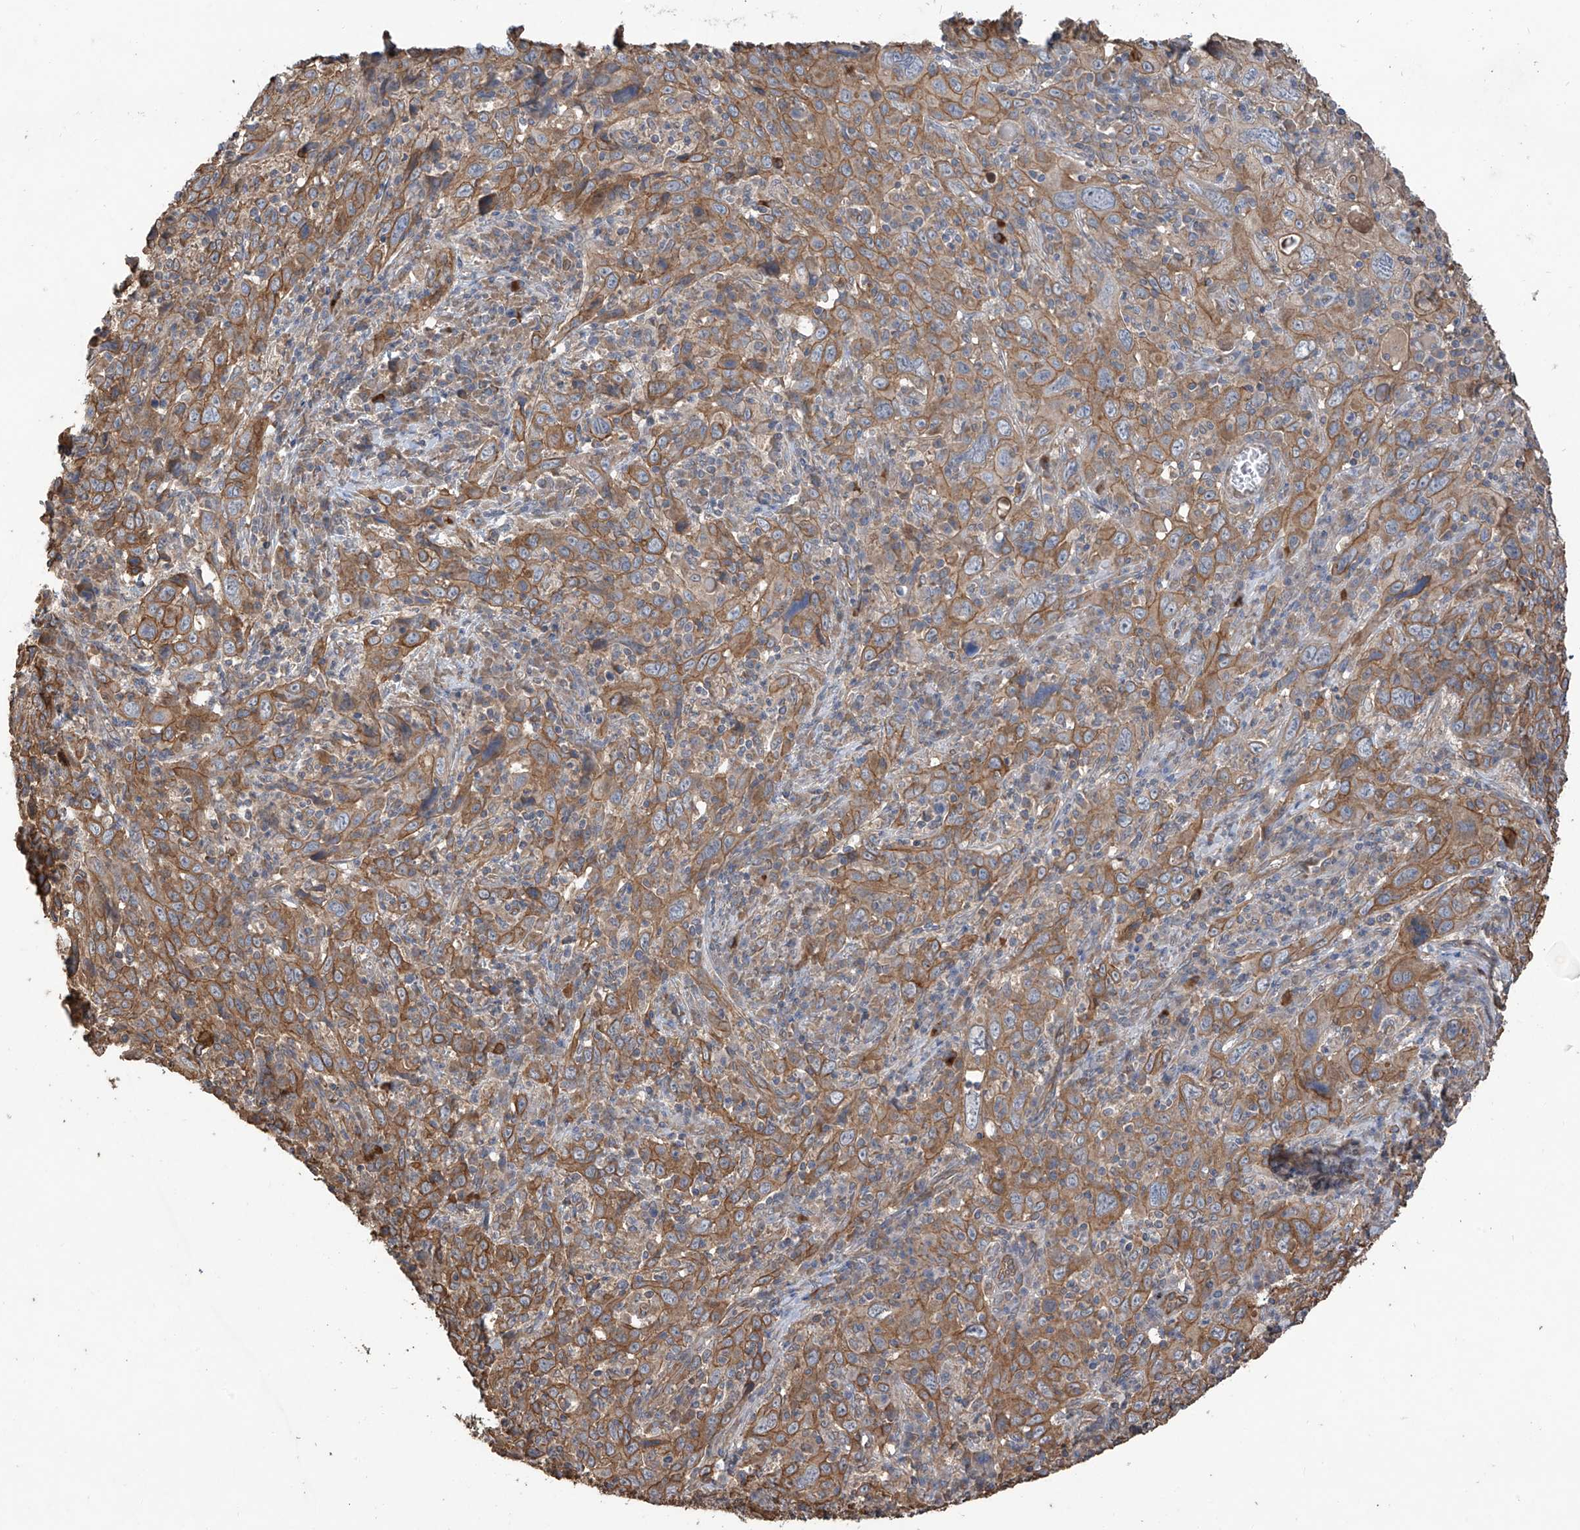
{"staining": {"intensity": "moderate", "quantity": ">75%", "location": "cytoplasmic/membranous"}, "tissue": "cervical cancer", "cell_type": "Tumor cells", "image_type": "cancer", "snomed": [{"axis": "morphology", "description": "Squamous cell carcinoma, NOS"}, {"axis": "topography", "description": "Cervix"}], "caption": "This is an image of immunohistochemistry (IHC) staining of cervical cancer (squamous cell carcinoma), which shows moderate staining in the cytoplasmic/membranous of tumor cells.", "gene": "AGBL5", "patient": {"sex": "female", "age": 46}}